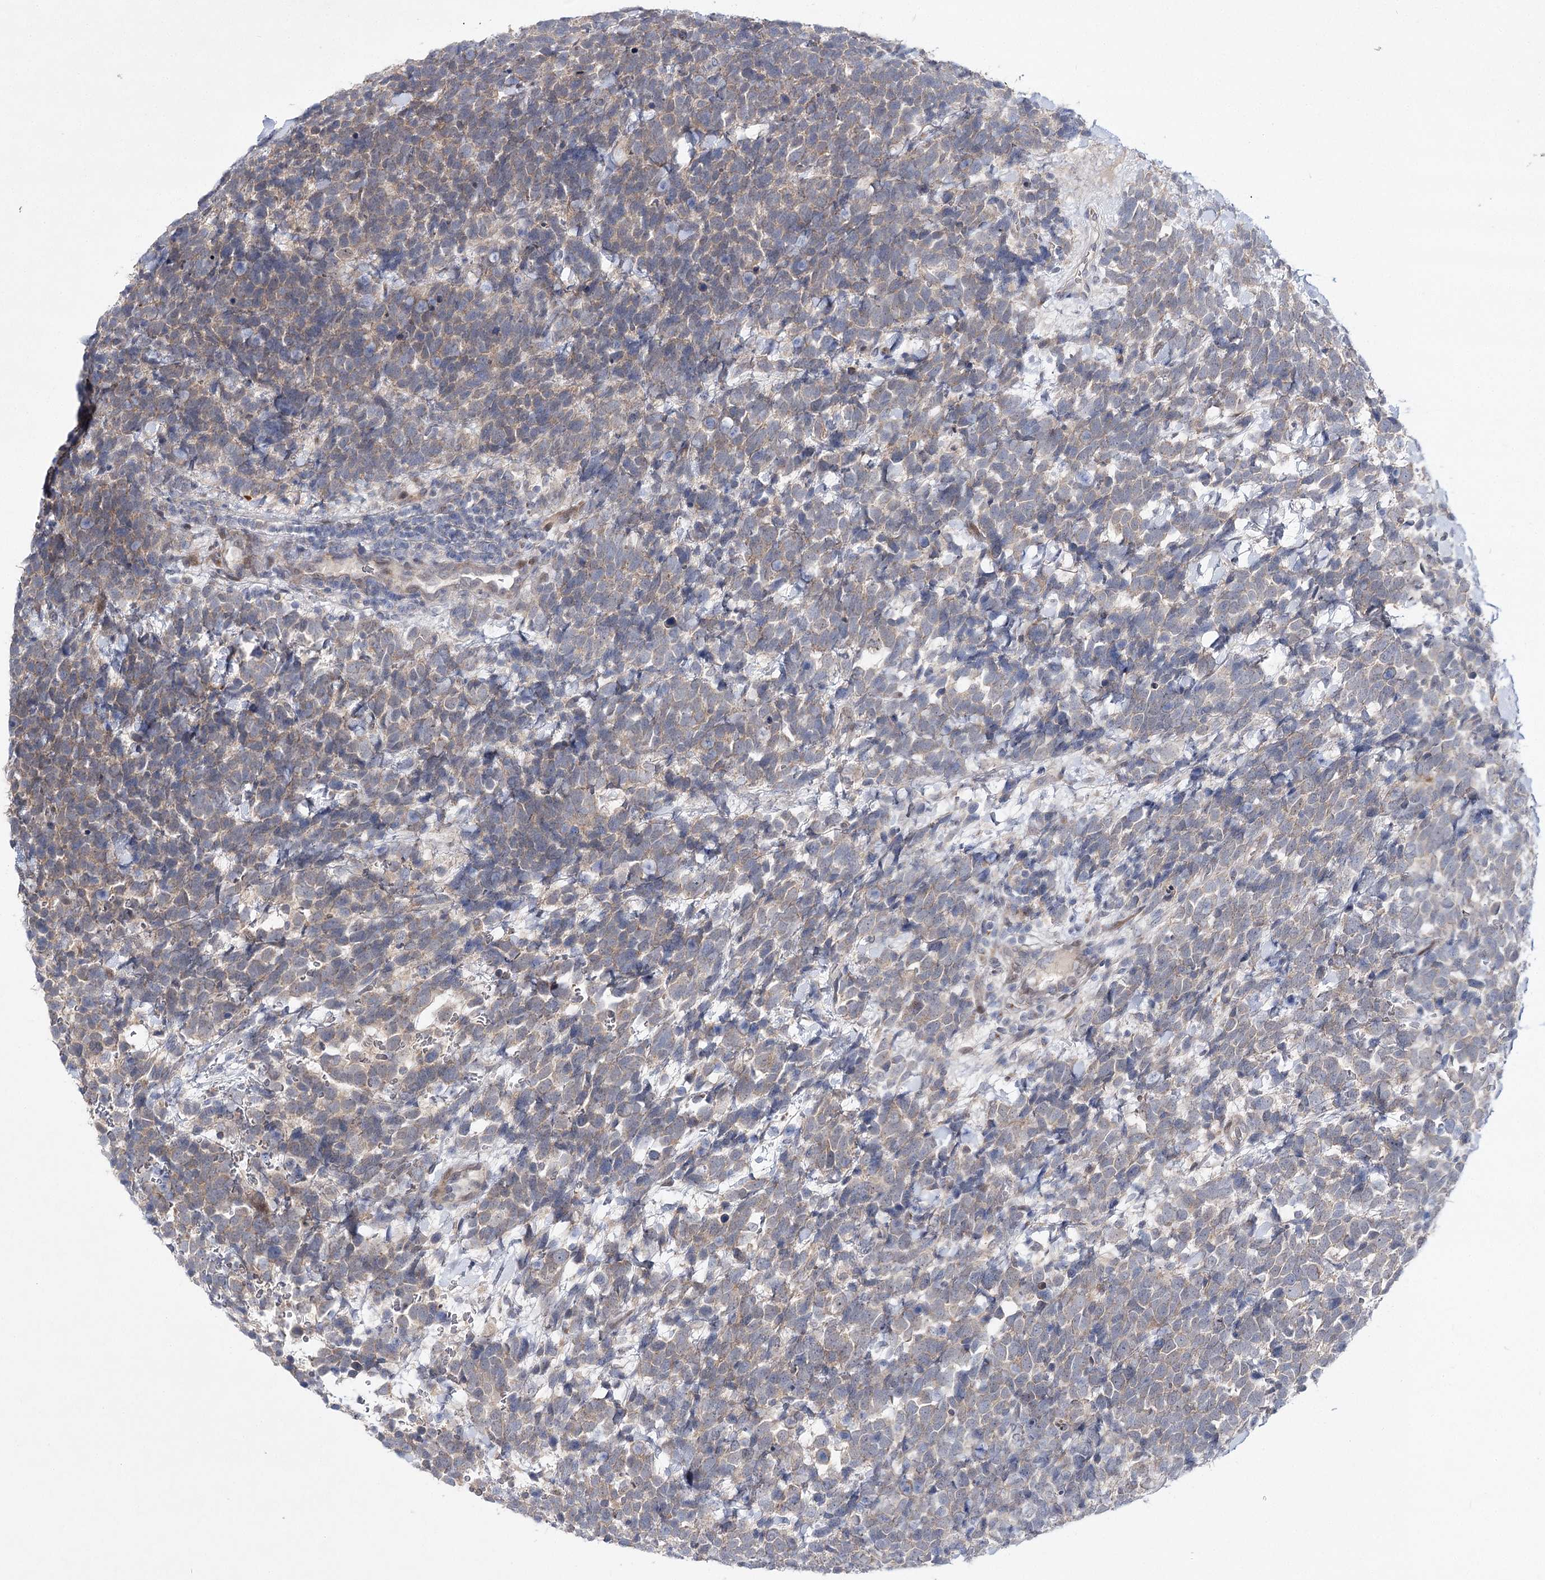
{"staining": {"intensity": "weak", "quantity": "25%-75%", "location": "cytoplasmic/membranous"}, "tissue": "urothelial cancer", "cell_type": "Tumor cells", "image_type": "cancer", "snomed": [{"axis": "morphology", "description": "Urothelial carcinoma, High grade"}, {"axis": "topography", "description": "Urinary bladder"}], "caption": "Immunohistochemistry staining of urothelial carcinoma (high-grade), which exhibits low levels of weak cytoplasmic/membranous staining in about 25%-75% of tumor cells indicating weak cytoplasmic/membranous protein positivity. The staining was performed using DAB (3,3'-diaminobenzidine) (brown) for protein detection and nuclei were counterstained in hematoxylin (blue).", "gene": "ARHGAP32", "patient": {"sex": "female", "age": 82}}